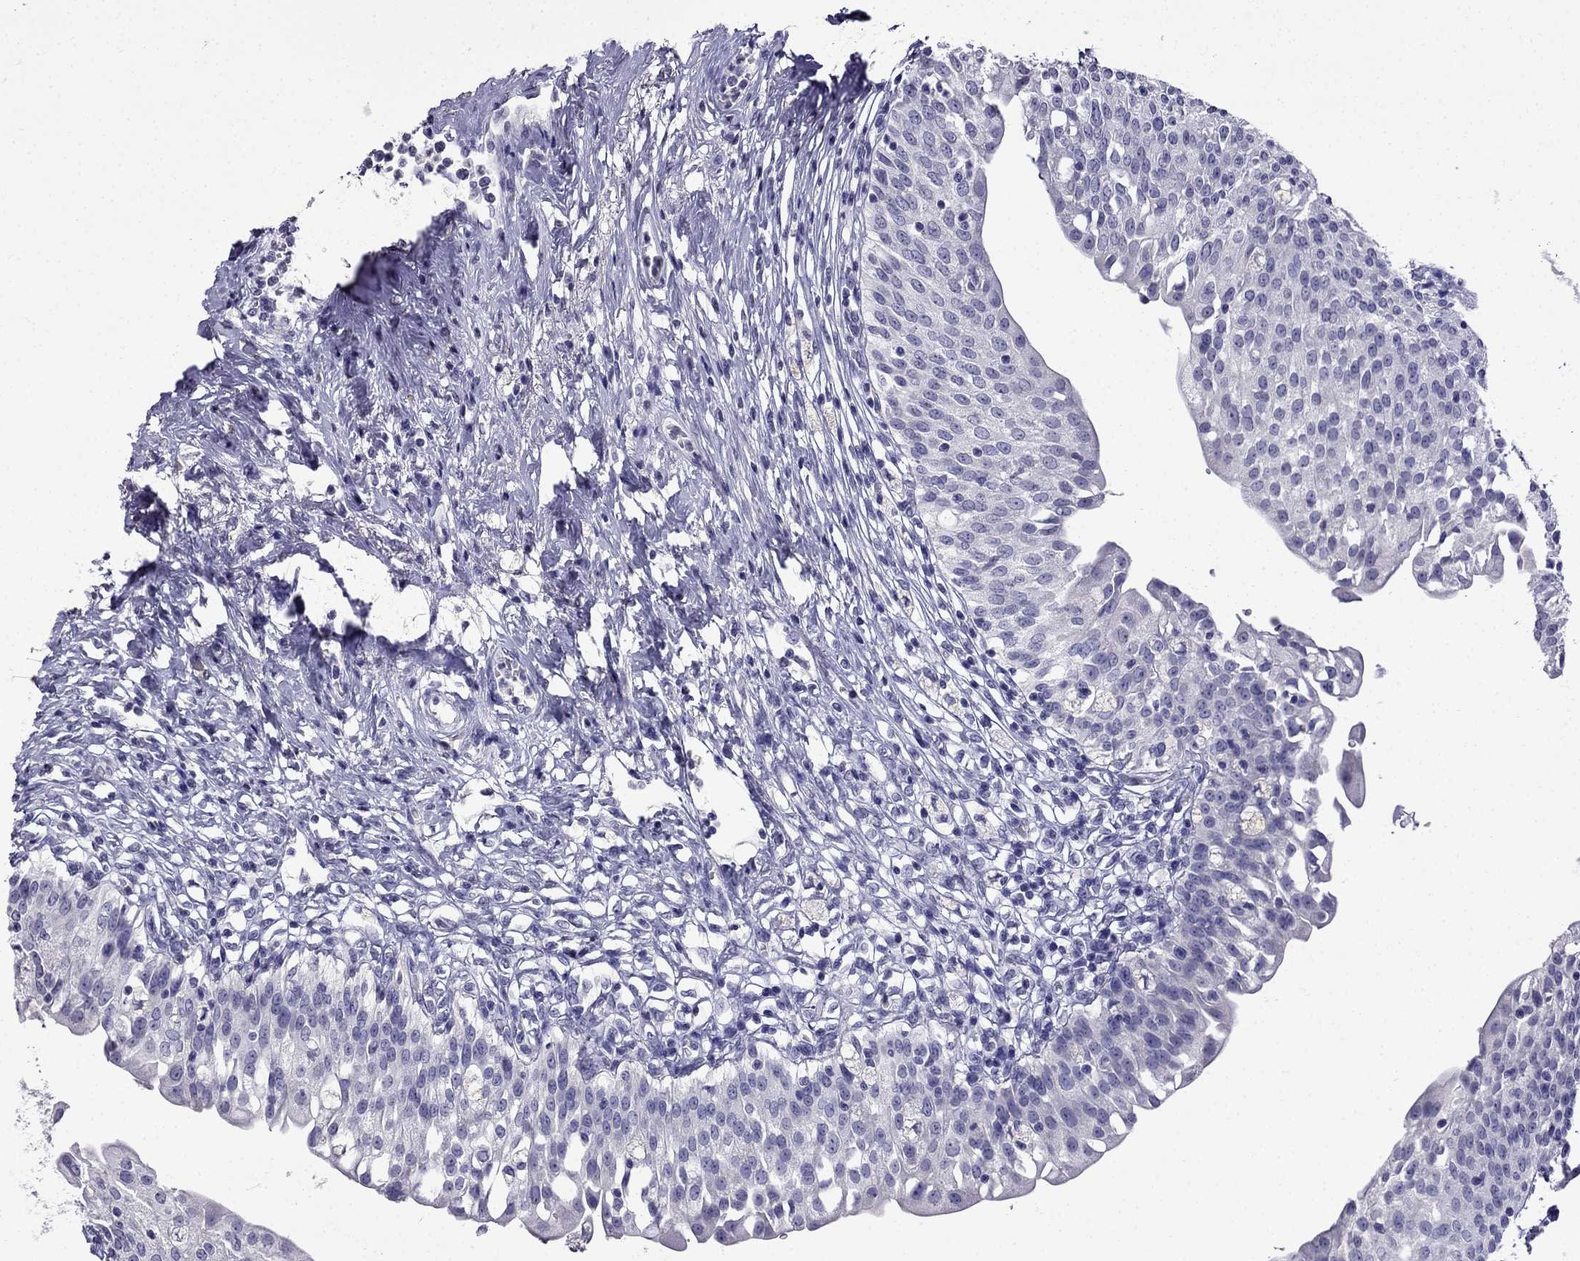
{"staining": {"intensity": "negative", "quantity": "none", "location": "none"}, "tissue": "urinary bladder", "cell_type": "Urothelial cells", "image_type": "normal", "snomed": [{"axis": "morphology", "description": "Normal tissue, NOS"}, {"axis": "topography", "description": "Urinary bladder"}], "caption": "This is an IHC histopathology image of normal urinary bladder. There is no positivity in urothelial cells.", "gene": "DNAH17", "patient": {"sex": "male", "age": 76}}